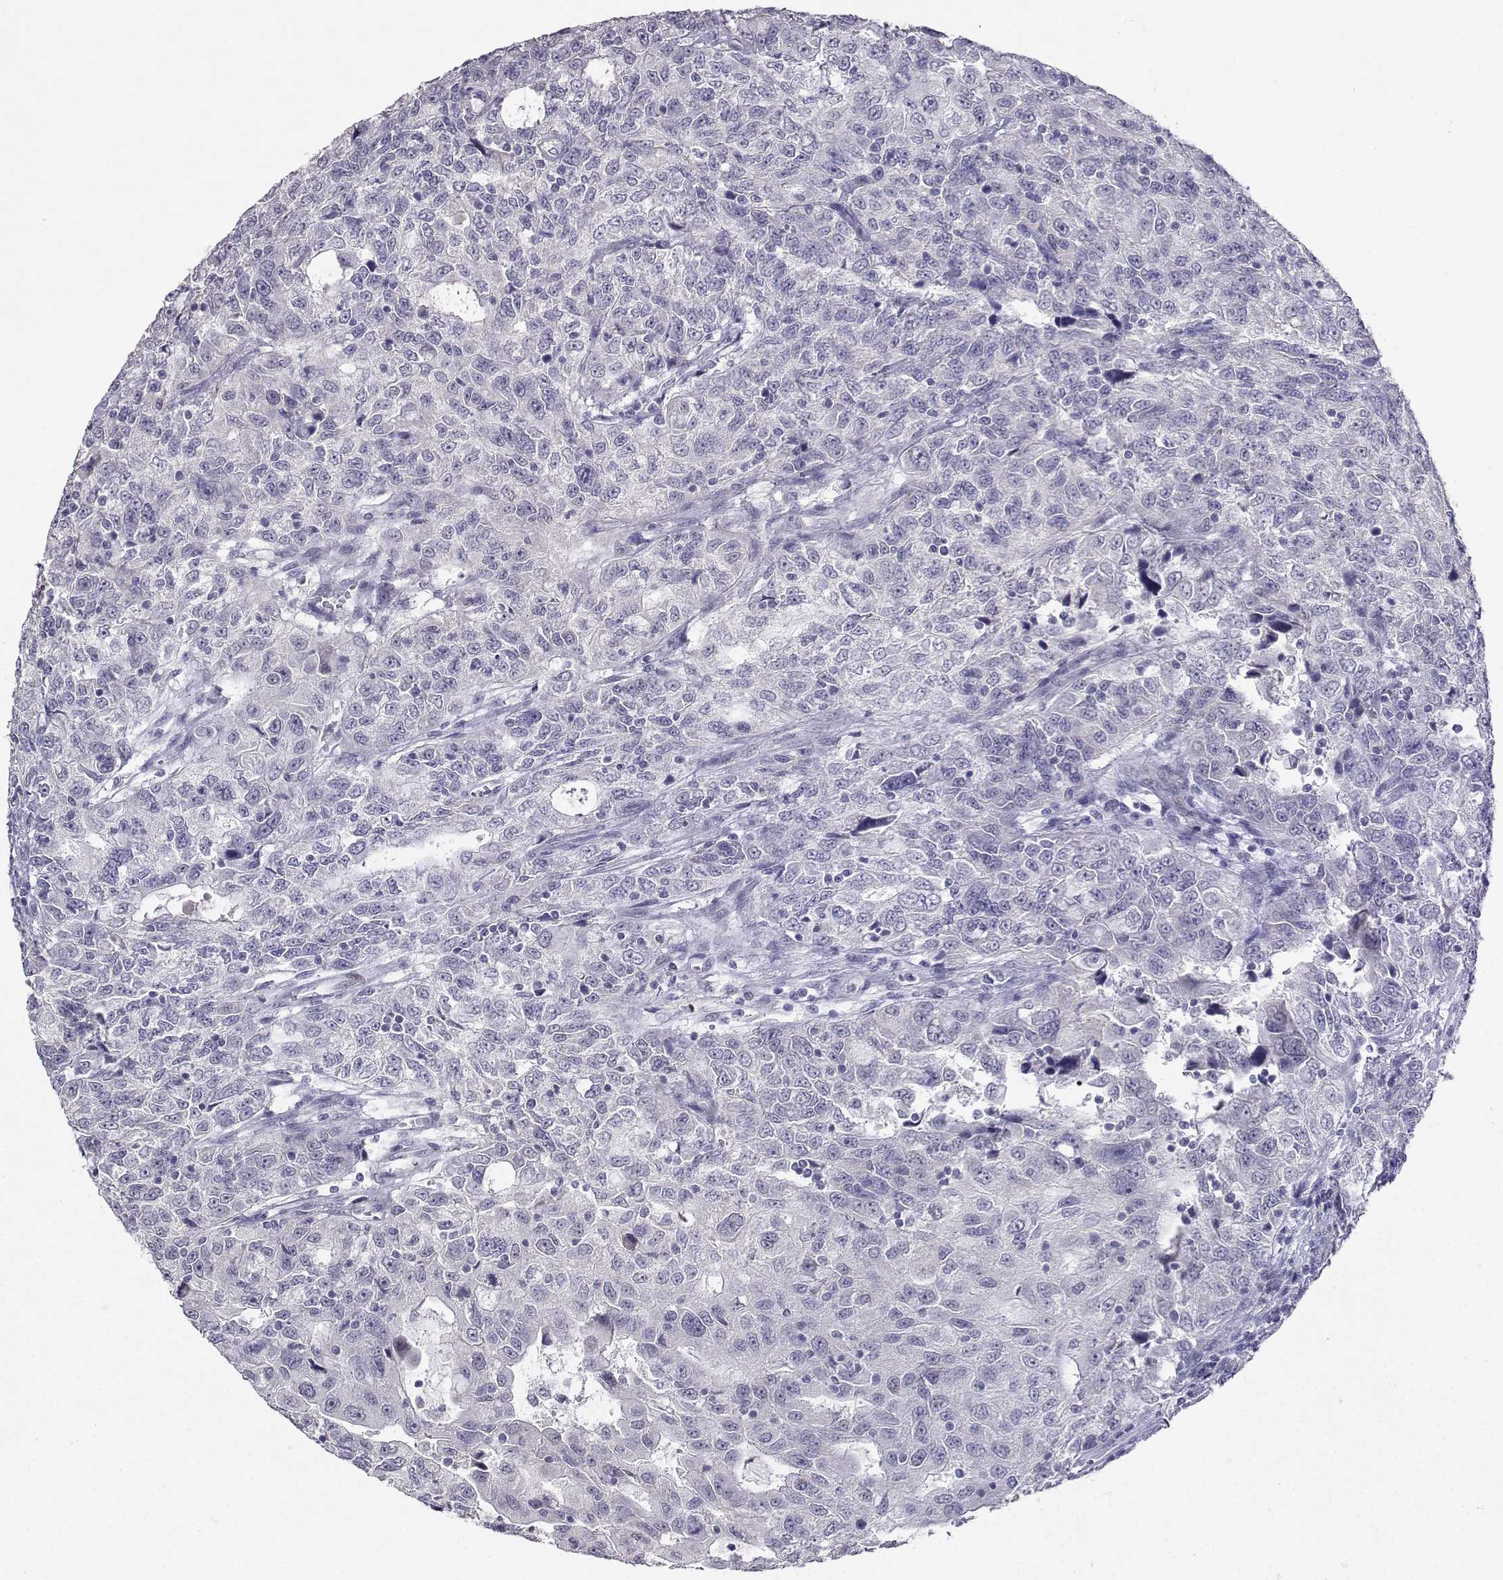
{"staining": {"intensity": "negative", "quantity": "none", "location": "none"}, "tissue": "urothelial cancer", "cell_type": "Tumor cells", "image_type": "cancer", "snomed": [{"axis": "morphology", "description": "Urothelial carcinoma, NOS"}, {"axis": "morphology", "description": "Urothelial carcinoma, High grade"}, {"axis": "topography", "description": "Urinary bladder"}], "caption": "High power microscopy photomicrograph of an immunohistochemistry (IHC) image of urothelial cancer, revealing no significant positivity in tumor cells. (IHC, brightfield microscopy, high magnification).", "gene": "CARTPT", "patient": {"sex": "female", "age": 73}}